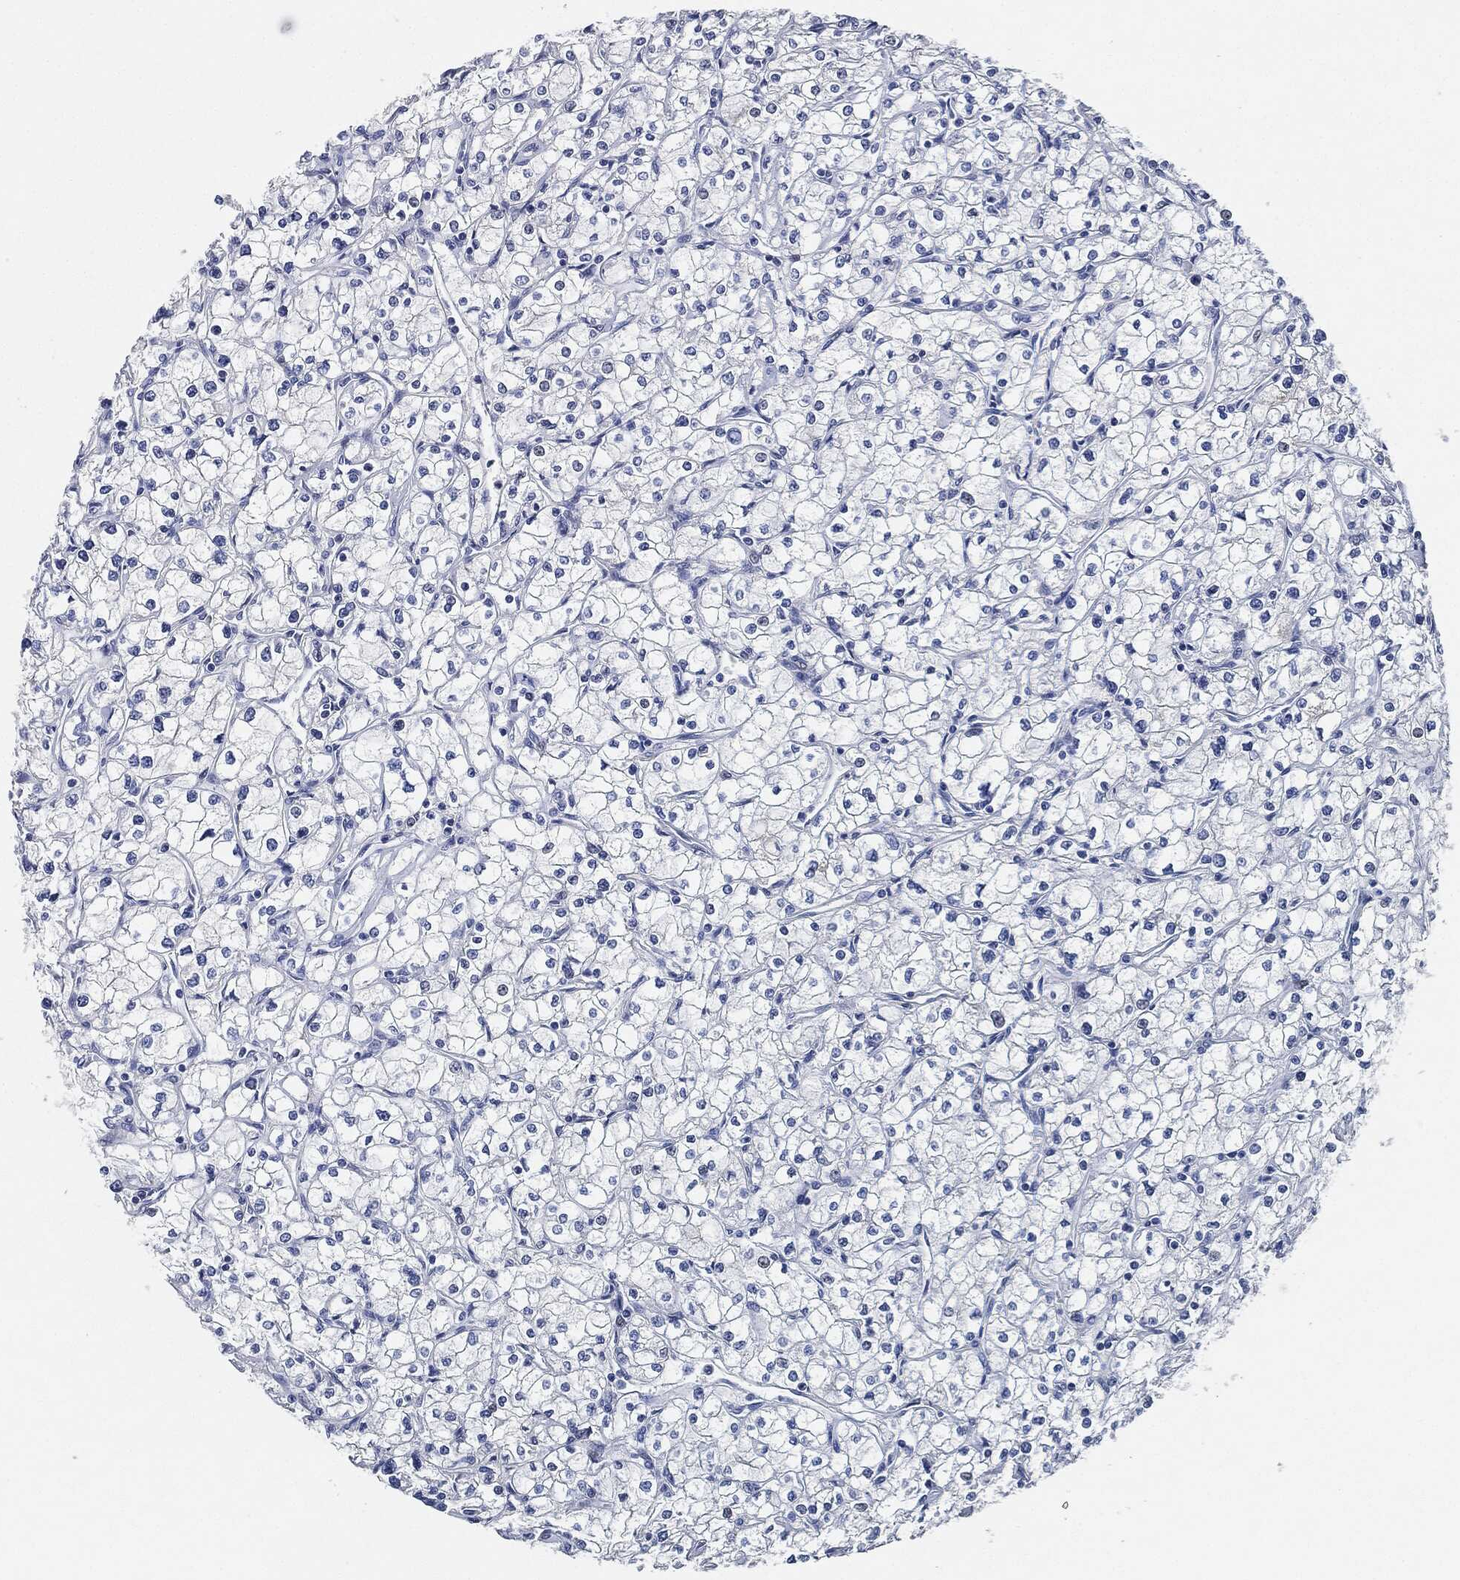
{"staining": {"intensity": "negative", "quantity": "none", "location": "none"}, "tissue": "renal cancer", "cell_type": "Tumor cells", "image_type": "cancer", "snomed": [{"axis": "morphology", "description": "Adenocarcinoma, NOS"}, {"axis": "topography", "description": "Kidney"}], "caption": "Immunohistochemical staining of human renal adenocarcinoma demonstrates no significant expression in tumor cells. Nuclei are stained in blue.", "gene": "NTRK1", "patient": {"sex": "male", "age": 67}}